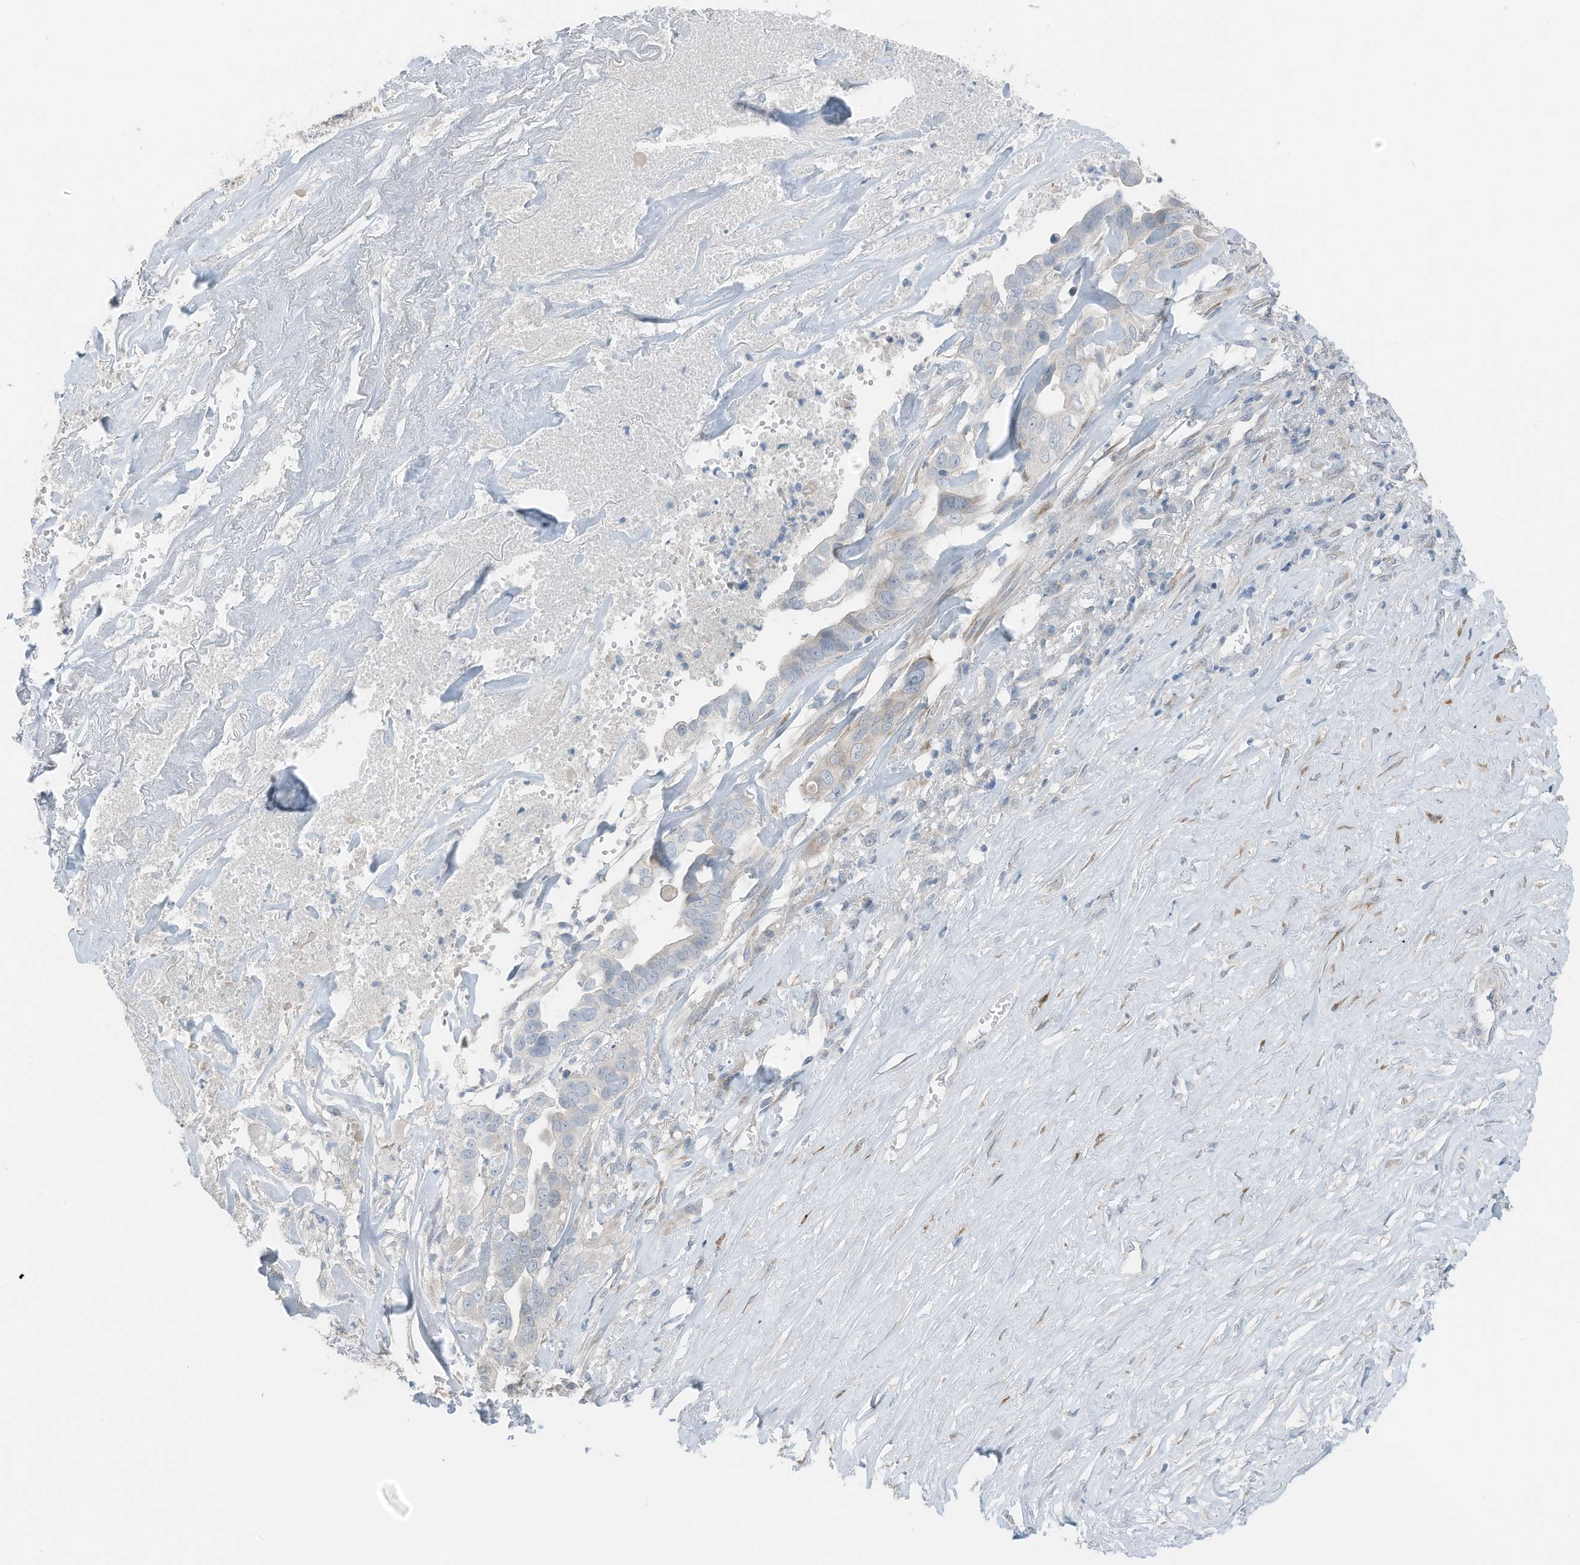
{"staining": {"intensity": "negative", "quantity": "none", "location": "none"}, "tissue": "liver cancer", "cell_type": "Tumor cells", "image_type": "cancer", "snomed": [{"axis": "morphology", "description": "Cholangiocarcinoma"}, {"axis": "topography", "description": "Liver"}], "caption": "The histopathology image demonstrates no significant staining in tumor cells of liver cholangiocarcinoma.", "gene": "ARHGEF33", "patient": {"sex": "female", "age": 79}}